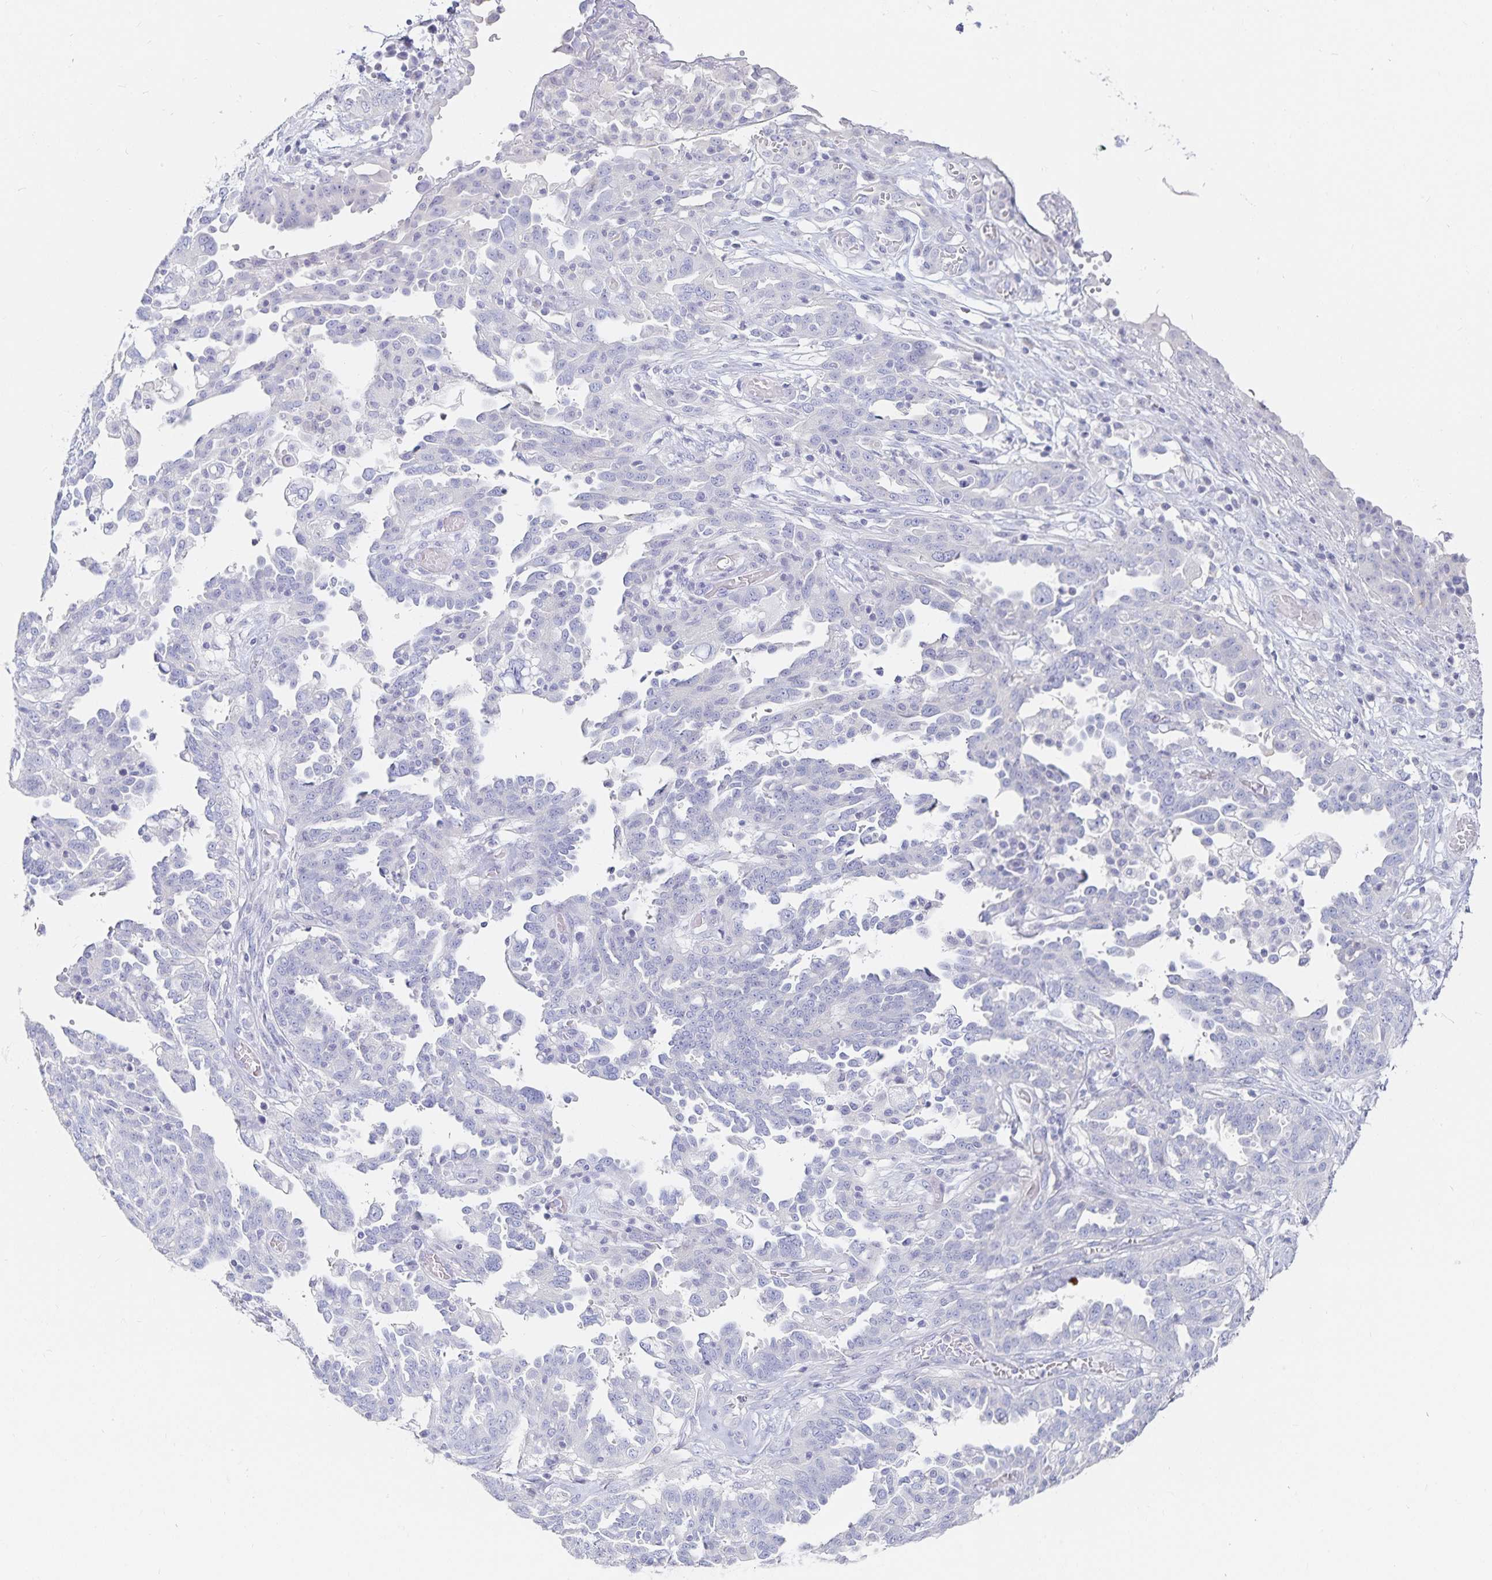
{"staining": {"intensity": "negative", "quantity": "none", "location": "none"}, "tissue": "ovarian cancer", "cell_type": "Tumor cells", "image_type": "cancer", "snomed": [{"axis": "morphology", "description": "Cystadenocarcinoma, serous, NOS"}, {"axis": "topography", "description": "Ovary"}], "caption": "Immunohistochemical staining of human ovarian cancer (serous cystadenocarcinoma) displays no significant expression in tumor cells. (IHC, brightfield microscopy, high magnification).", "gene": "TNIP1", "patient": {"sex": "female", "age": 67}}